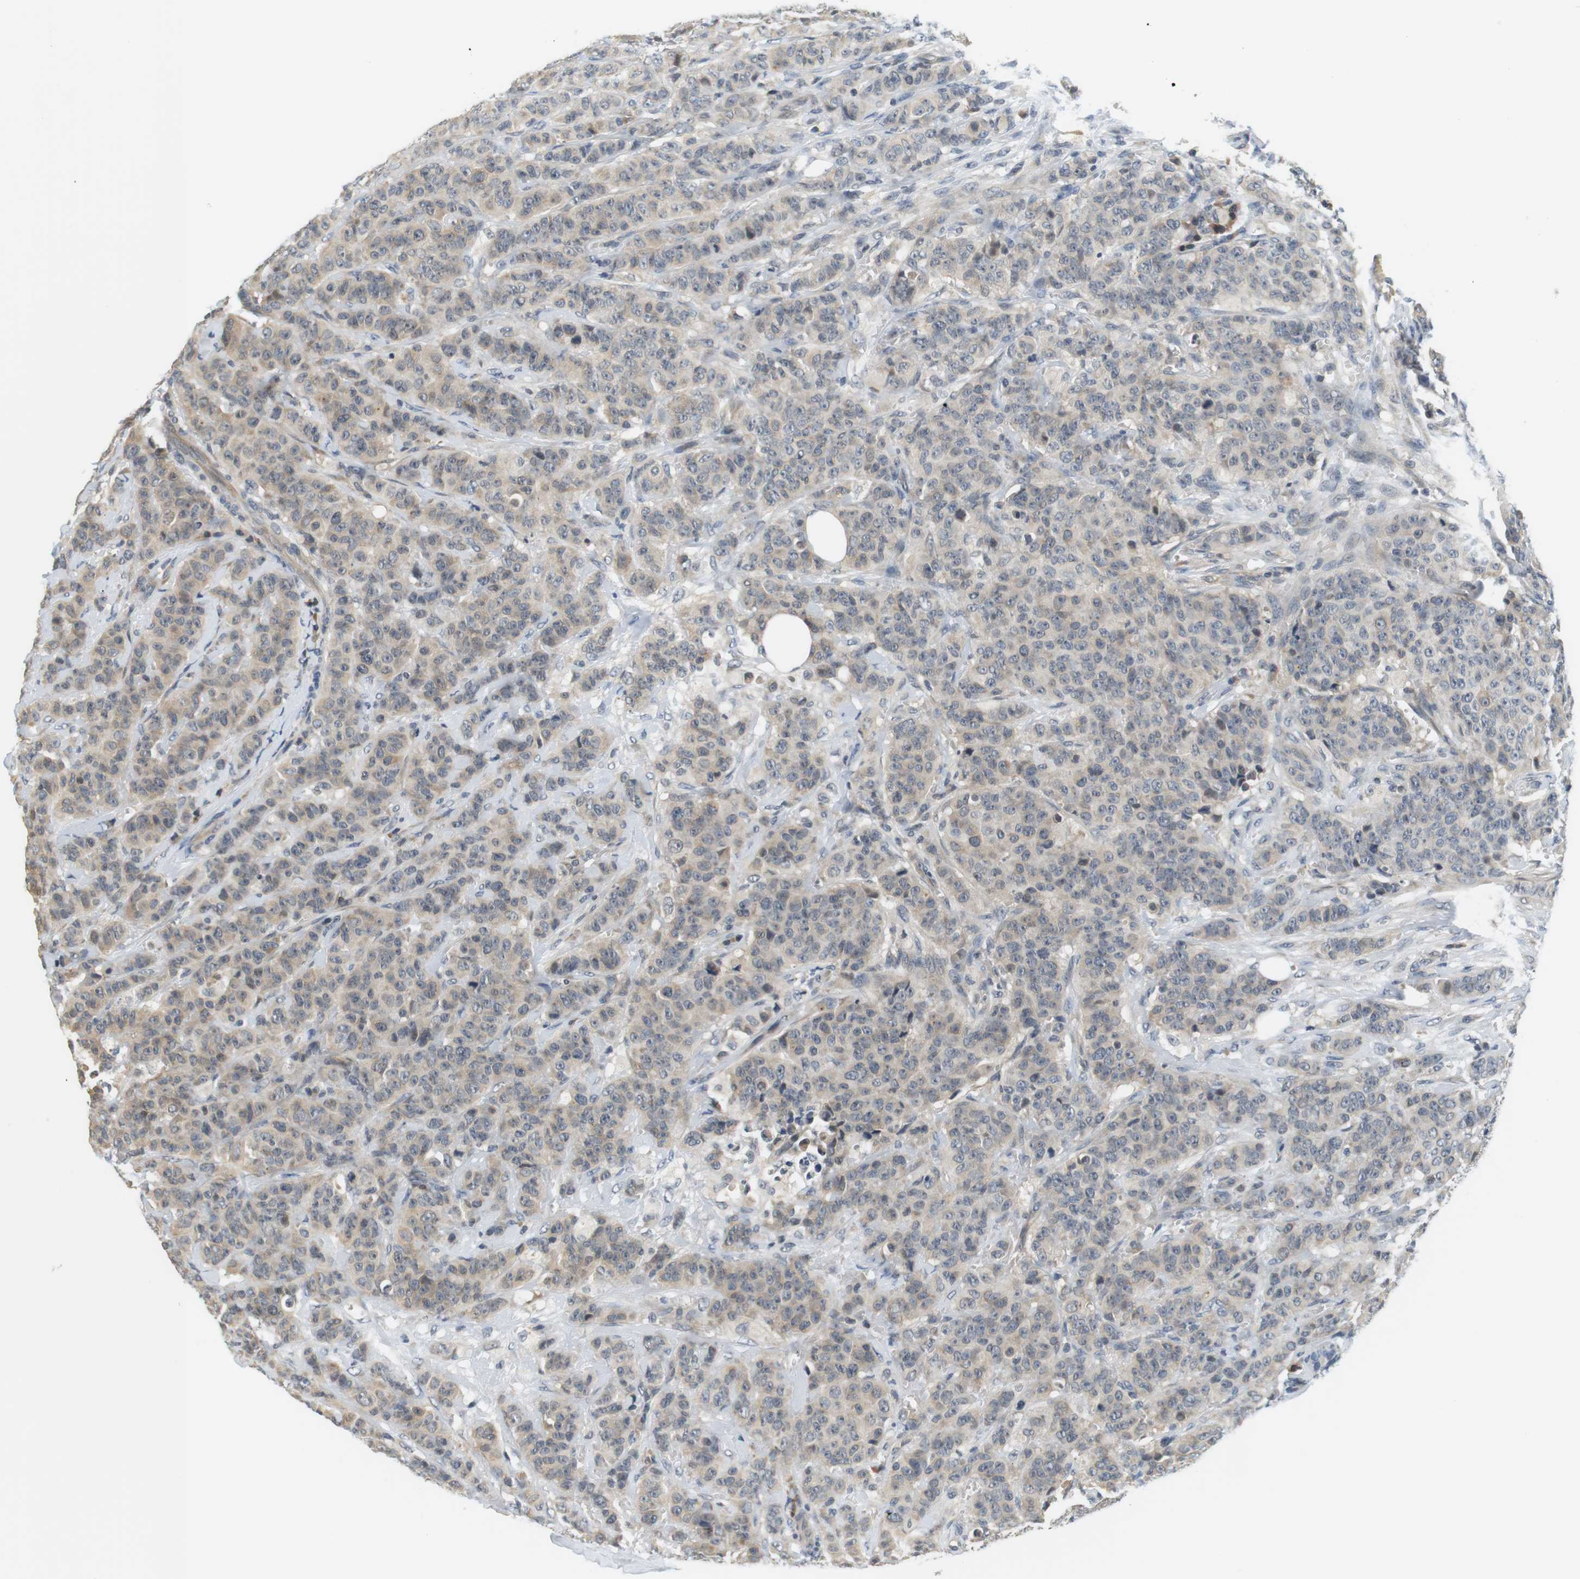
{"staining": {"intensity": "weak", "quantity": "<25%", "location": "cytoplasmic/membranous"}, "tissue": "breast cancer", "cell_type": "Tumor cells", "image_type": "cancer", "snomed": [{"axis": "morphology", "description": "Normal tissue, NOS"}, {"axis": "morphology", "description": "Duct carcinoma"}, {"axis": "topography", "description": "Breast"}], "caption": "Human breast cancer stained for a protein using immunohistochemistry reveals no positivity in tumor cells.", "gene": "WNT7A", "patient": {"sex": "female", "age": 40}}